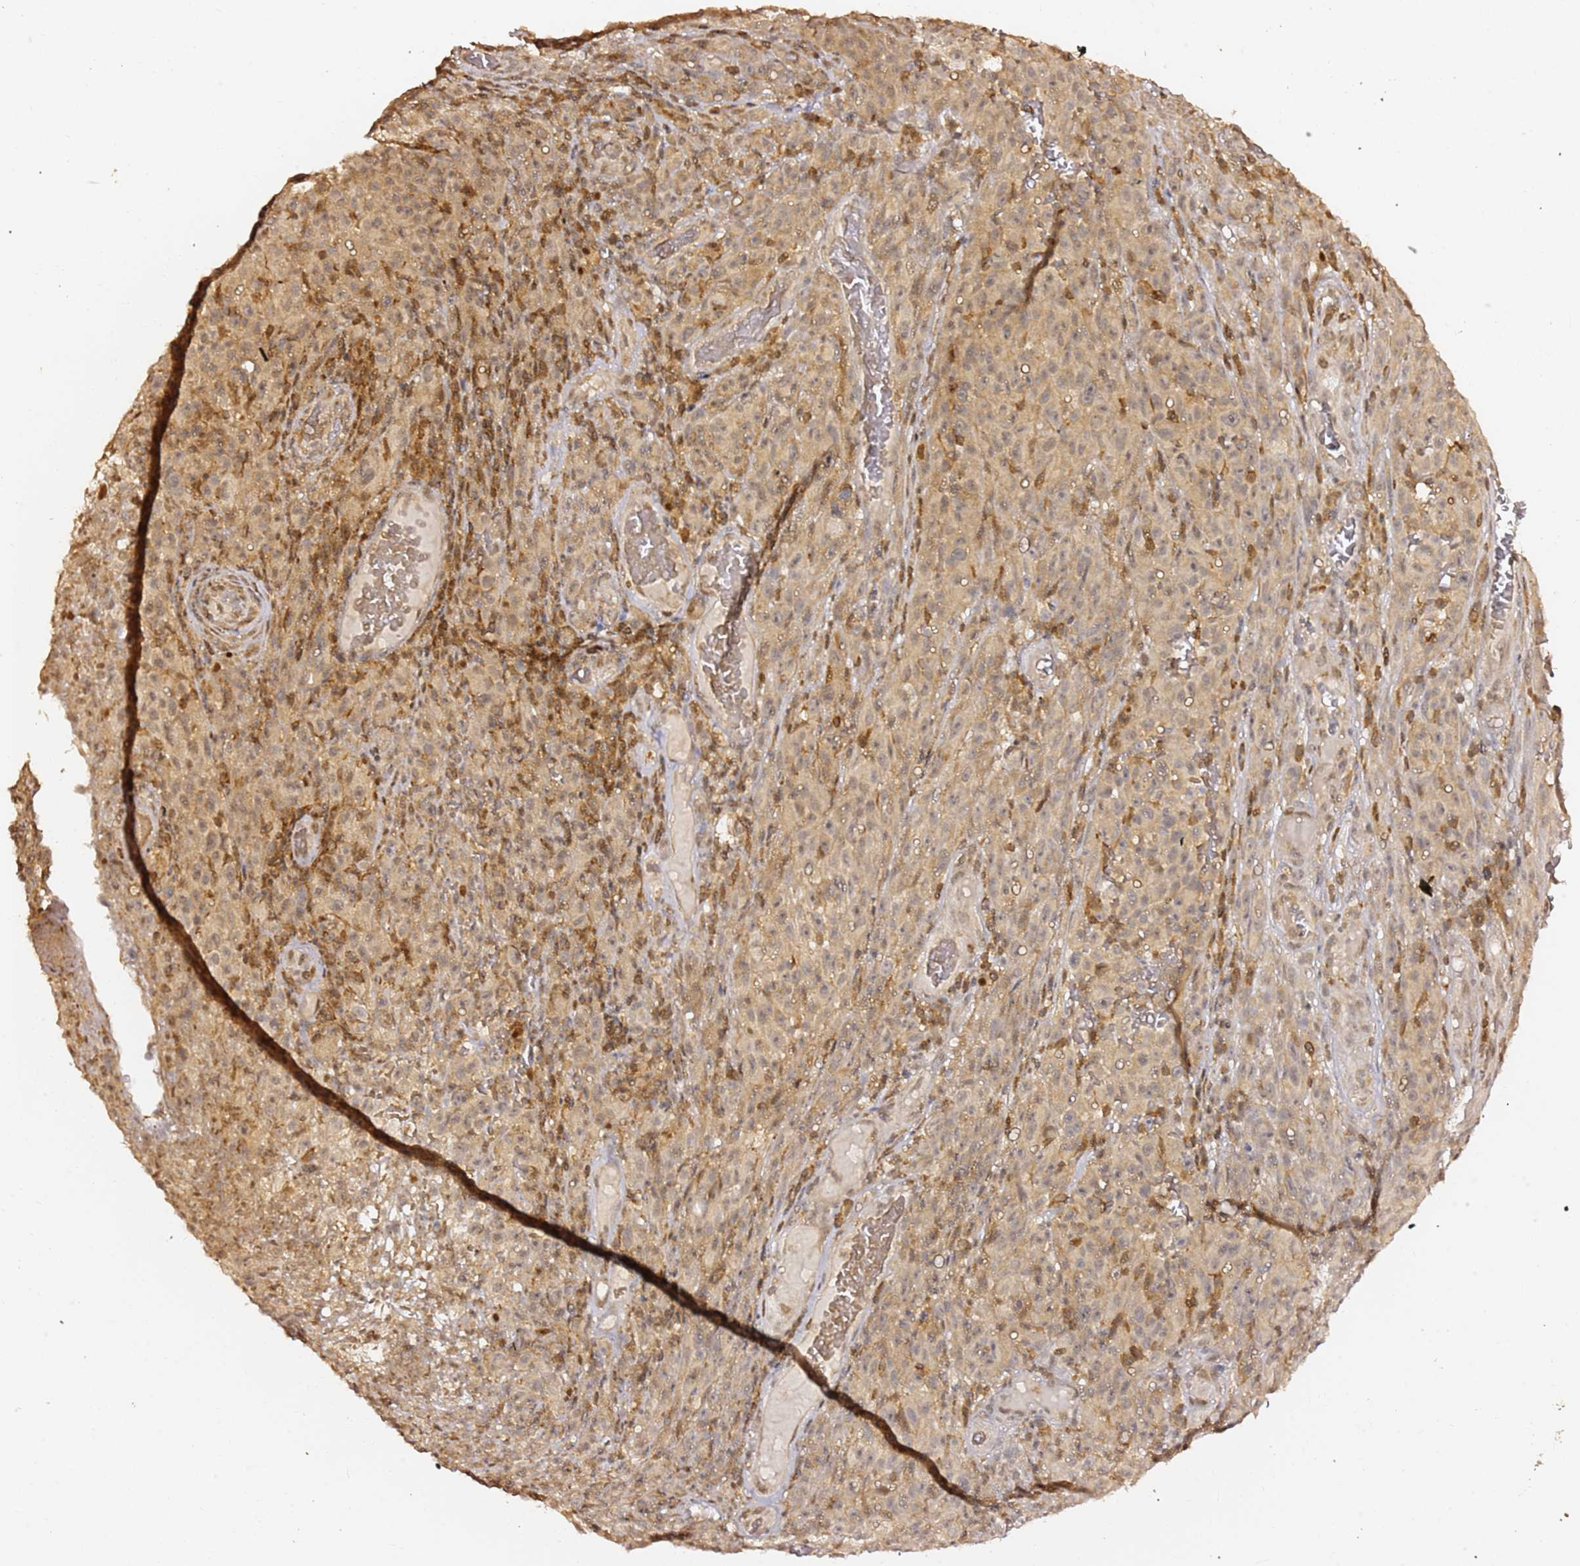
{"staining": {"intensity": "weak", "quantity": "25%-75%", "location": "cytoplasmic/membranous,nuclear"}, "tissue": "melanoma", "cell_type": "Tumor cells", "image_type": "cancer", "snomed": [{"axis": "morphology", "description": "Malignant melanoma, NOS"}, {"axis": "topography", "description": "Skin"}], "caption": "Immunohistochemical staining of malignant melanoma demonstrates weak cytoplasmic/membranous and nuclear protein staining in about 25%-75% of tumor cells.", "gene": "OR5V1", "patient": {"sex": "female", "age": 82}}